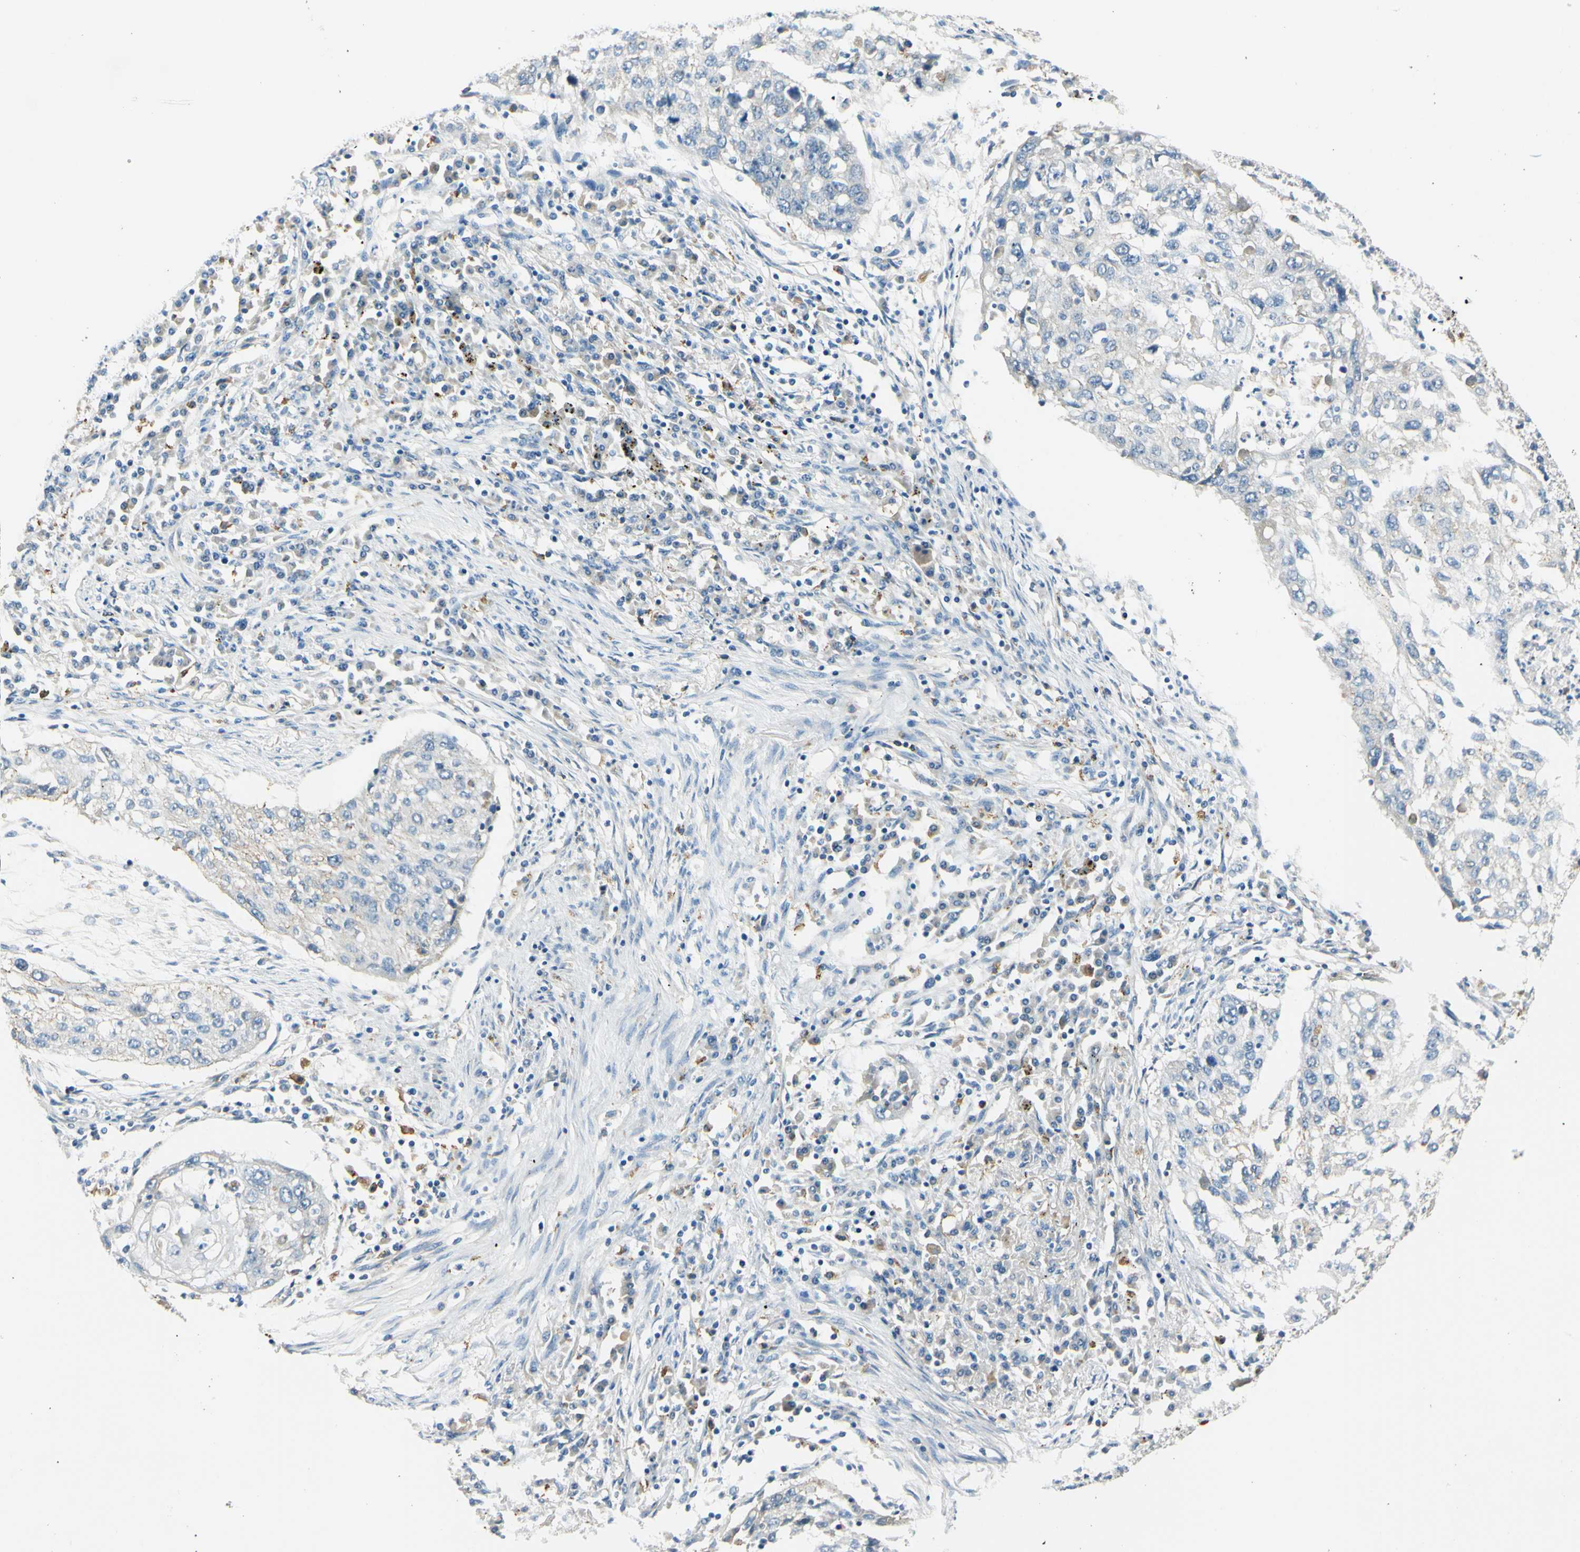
{"staining": {"intensity": "negative", "quantity": "none", "location": "none"}, "tissue": "lung cancer", "cell_type": "Tumor cells", "image_type": "cancer", "snomed": [{"axis": "morphology", "description": "Squamous cell carcinoma, NOS"}, {"axis": "topography", "description": "Lung"}], "caption": "This micrograph is of lung cancer (squamous cell carcinoma) stained with immunohistochemistry (IHC) to label a protein in brown with the nuclei are counter-stained blue. There is no expression in tumor cells.", "gene": "LAMA3", "patient": {"sex": "female", "age": 63}}